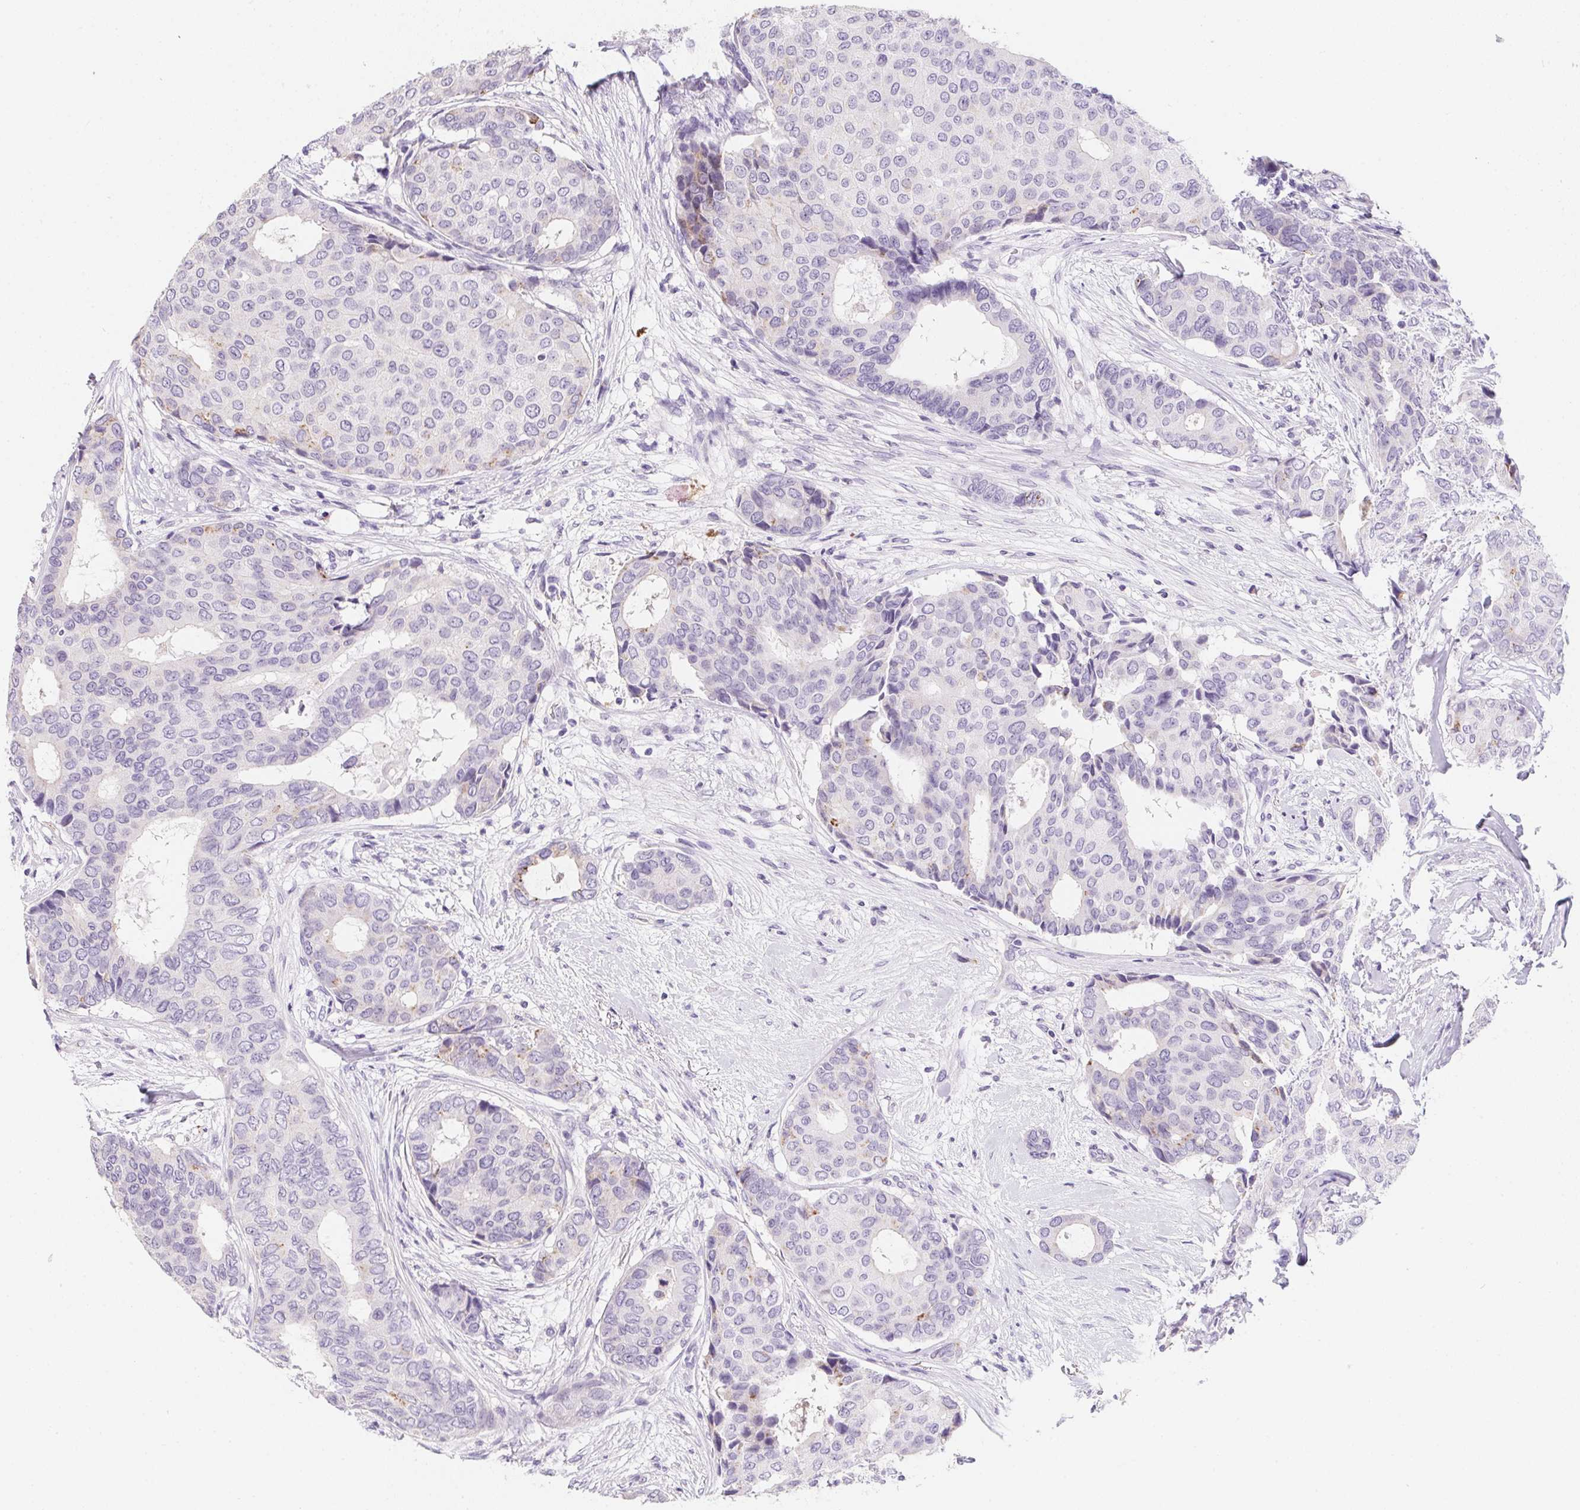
{"staining": {"intensity": "negative", "quantity": "none", "location": "none"}, "tissue": "breast cancer", "cell_type": "Tumor cells", "image_type": "cancer", "snomed": [{"axis": "morphology", "description": "Duct carcinoma"}, {"axis": "topography", "description": "Breast"}], "caption": "High power microscopy image of an immunohistochemistry (IHC) histopathology image of invasive ductal carcinoma (breast), revealing no significant expression in tumor cells.", "gene": "AQP5", "patient": {"sex": "female", "age": 75}}